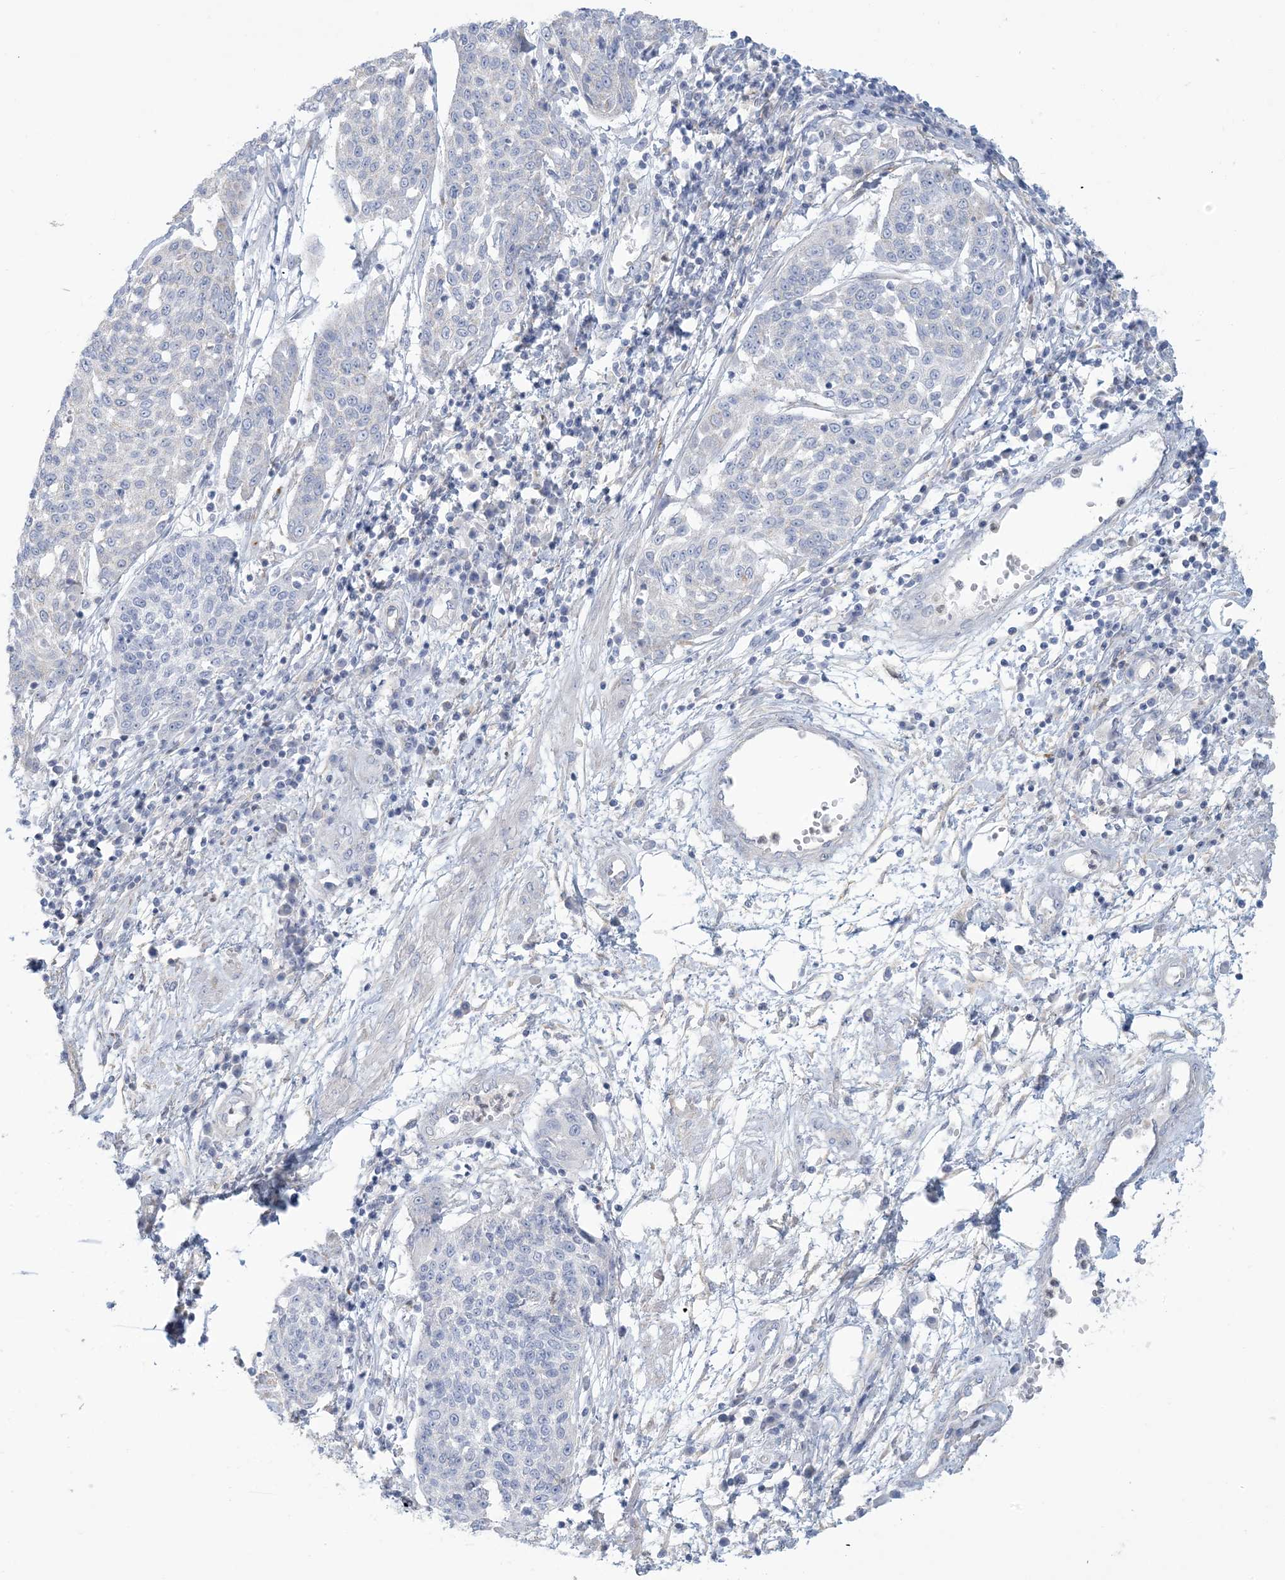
{"staining": {"intensity": "negative", "quantity": "none", "location": "none"}, "tissue": "cervical cancer", "cell_type": "Tumor cells", "image_type": "cancer", "snomed": [{"axis": "morphology", "description": "Squamous cell carcinoma, NOS"}, {"axis": "topography", "description": "Cervix"}], "caption": "Photomicrograph shows no significant protein staining in tumor cells of cervical cancer. (Immunohistochemistry, brightfield microscopy, high magnification).", "gene": "MTHFD2L", "patient": {"sex": "female", "age": 34}}